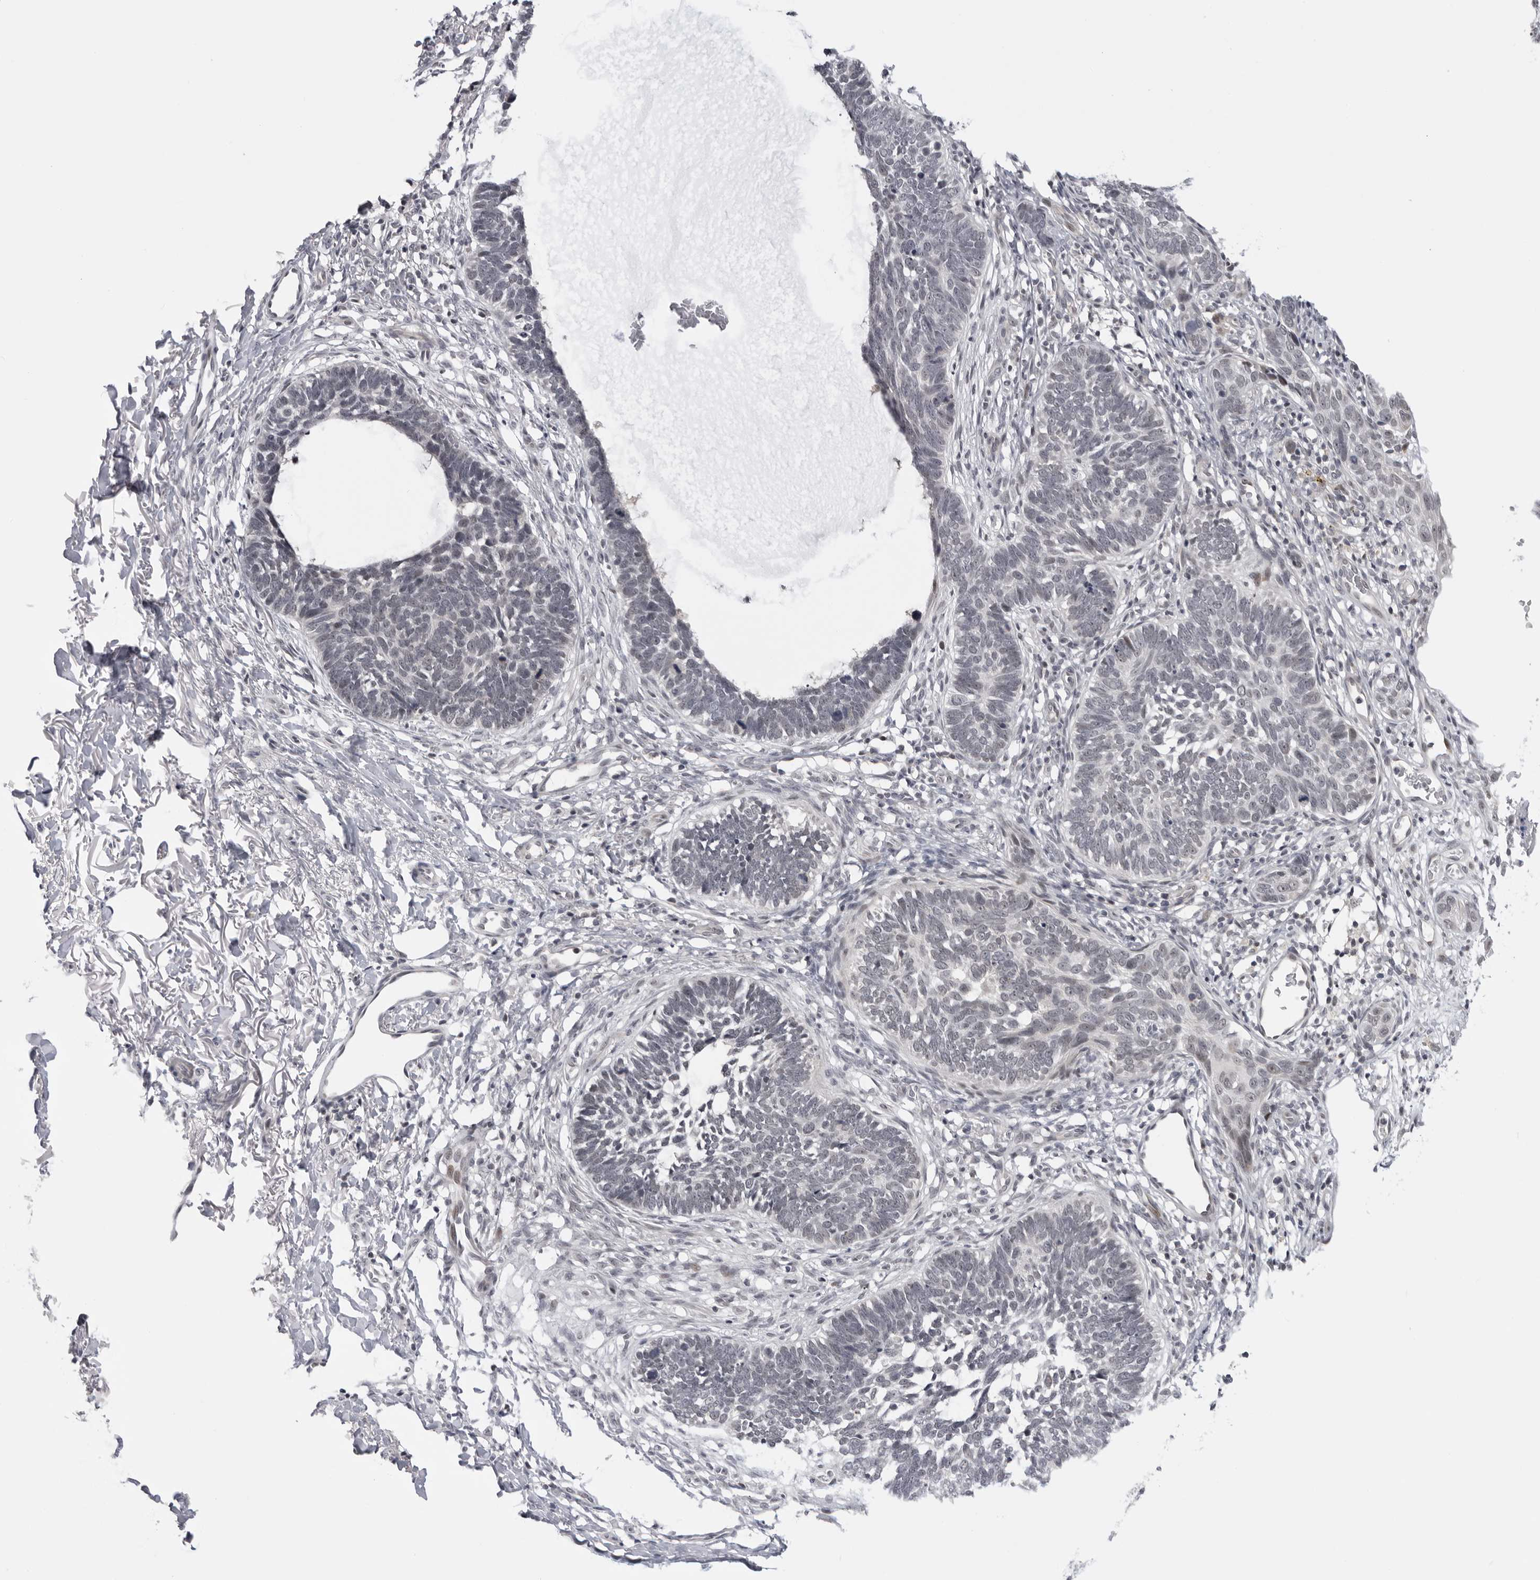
{"staining": {"intensity": "negative", "quantity": "none", "location": "none"}, "tissue": "skin cancer", "cell_type": "Tumor cells", "image_type": "cancer", "snomed": [{"axis": "morphology", "description": "Normal tissue, NOS"}, {"axis": "morphology", "description": "Basal cell carcinoma"}, {"axis": "topography", "description": "Skin"}], "caption": "This is a micrograph of IHC staining of basal cell carcinoma (skin), which shows no positivity in tumor cells. The staining was performed using DAB (3,3'-diaminobenzidine) to visualize the protein expression in brown, while the nuclei were stained in blue with hematoxylin (Magnification: 20x).", "gene": "ALPK2", "patient": {"sex": "male", "age": 77}}